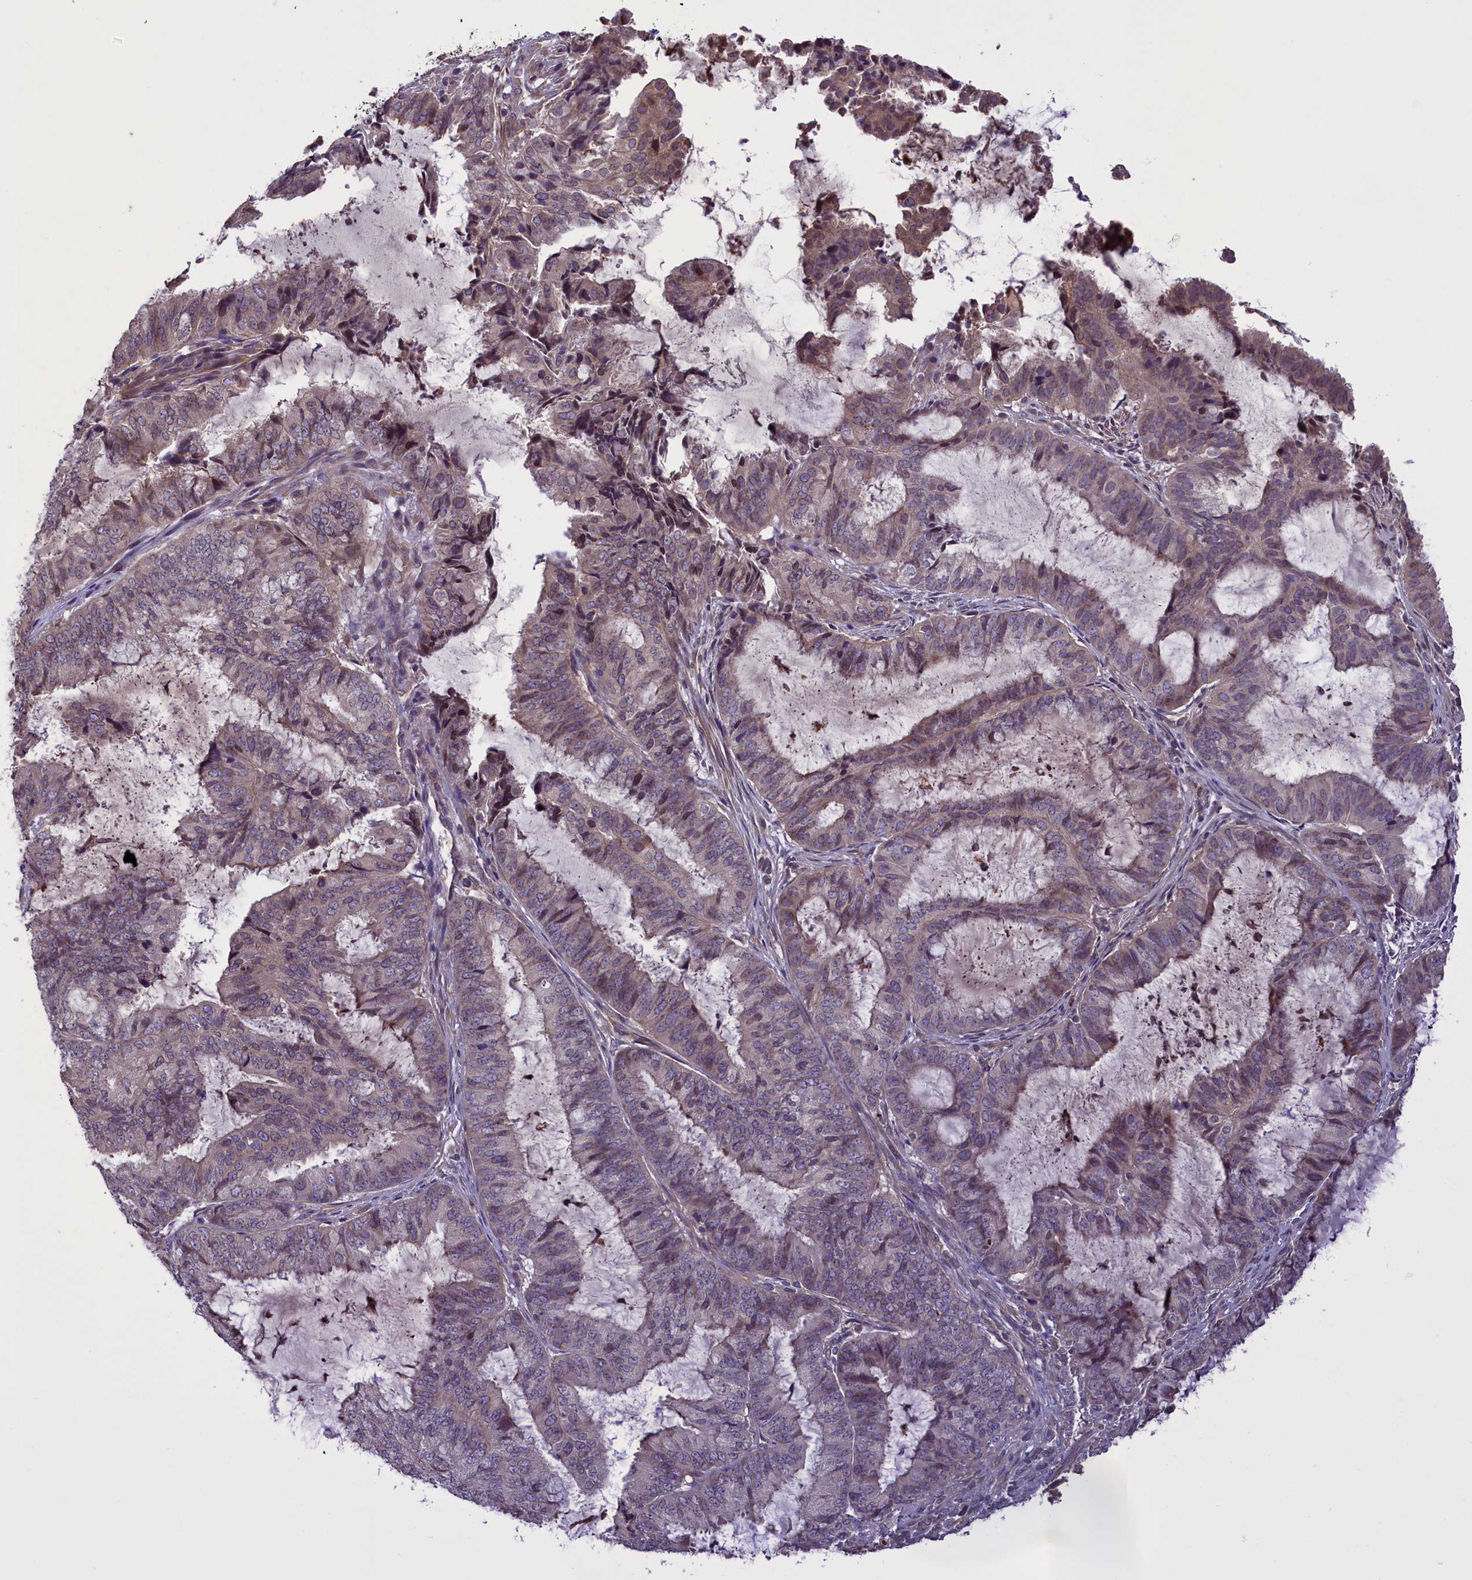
{"staining": {"intensity": "weak", "quantity": "<25%", "location": "cytoplasmic/membranous,nuclear"}, "tissue": "endometrial cancer", "cell_type": "Tumor cells", "image_type": "cancer", "snomed": [{"axis": "morphology", "description": "Adenocarcinoma, NOS"}, {"axis": "topography", "description": "Endometrium"}], "caption": "Tumor cells are negative for brown protein staining in endometrial cancer (adenocarcinoma). (Brightfield microscopy of DAB (3,3'-diaminobenzidine) IHC at high magnification).", "gene": "CCDC125", "patient": {"sex": "female", "age": 51}}